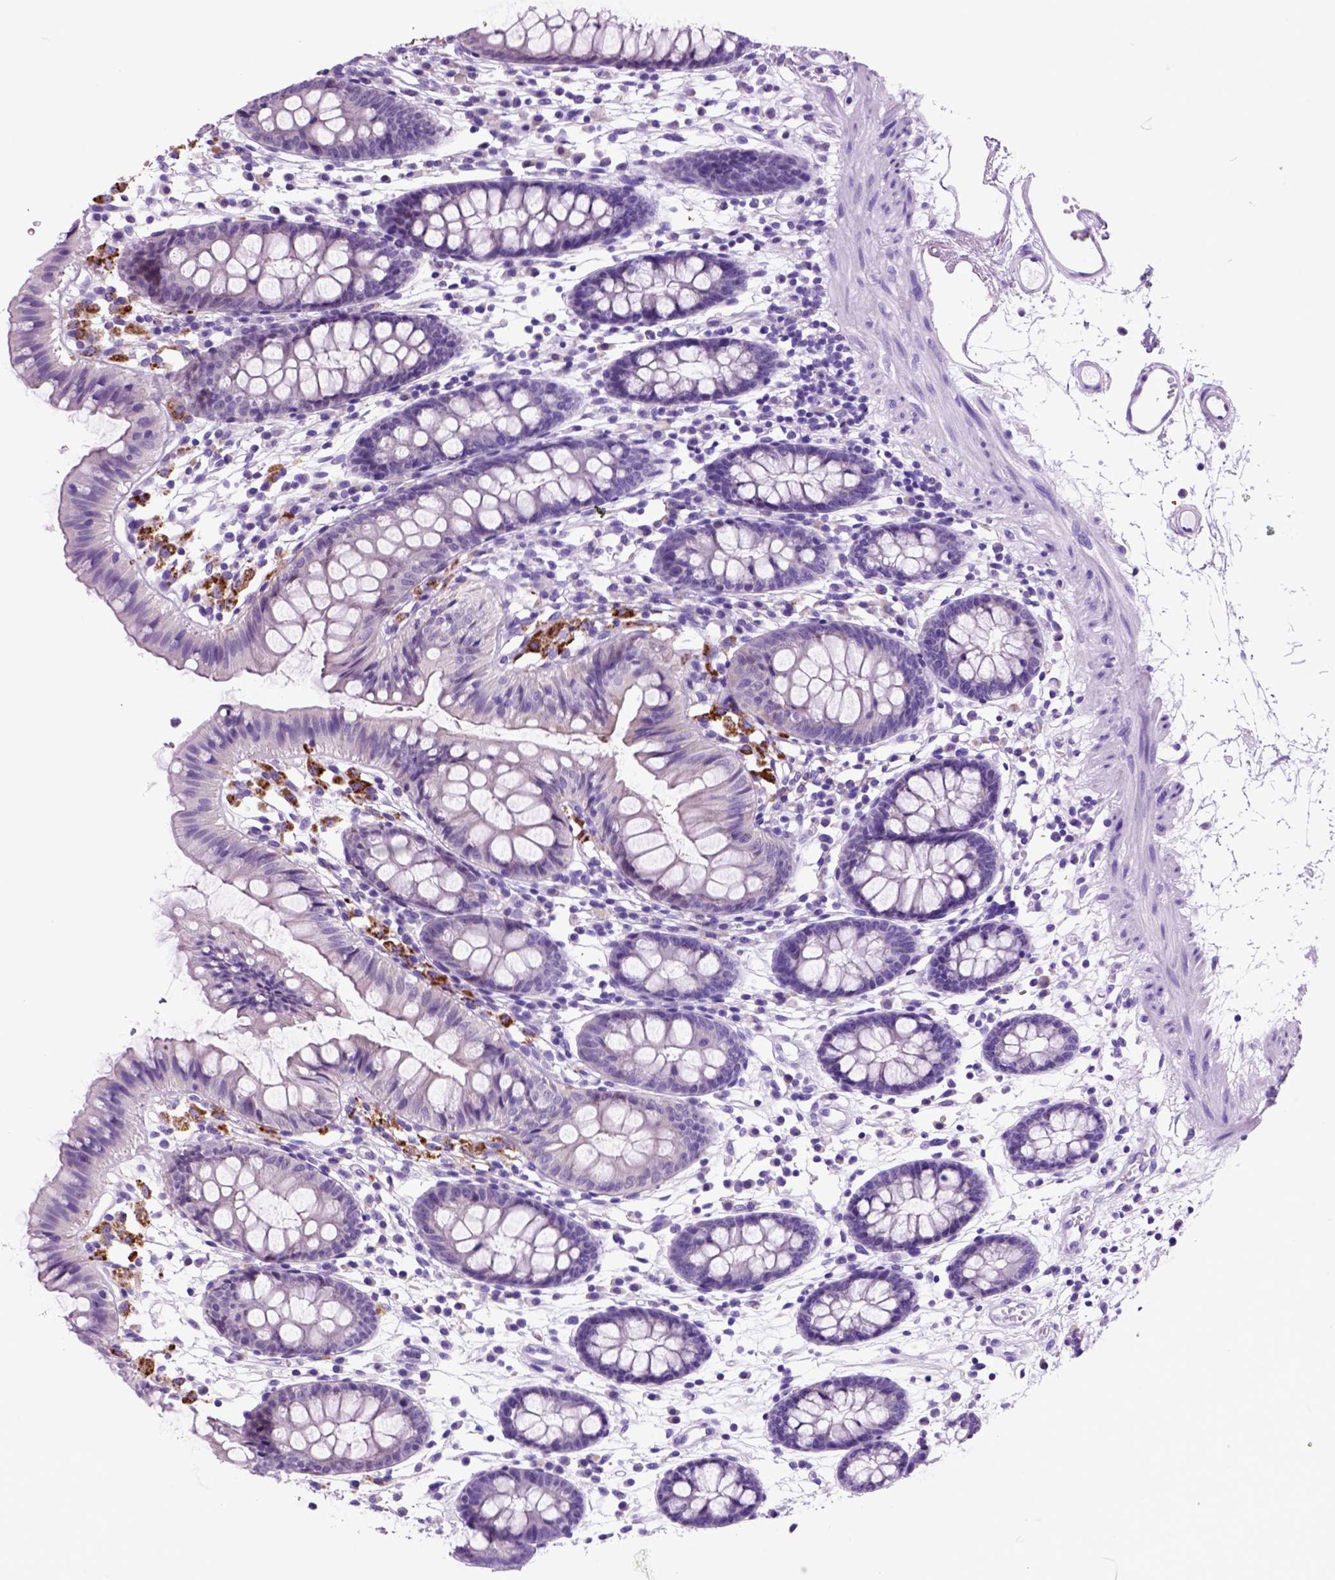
{"staining": {"intensity": "negative", "quantity": "none", "location": "none"}, "tissue": "colon", "cell_type": "Endothelial cells", "image_type": "normal", "snomed": [{"axis": "morphology", "description": "Normal tissue, NOS"}, {"axis": "topography", "description": "Colon"}], "caption": "This is an immunohistochemistry (IHC) histopathology image of normal human colon. There is no expression in endothelial cells.", "gene": "HHIPL2", "patient": {"sex": "female", "age": 84}}